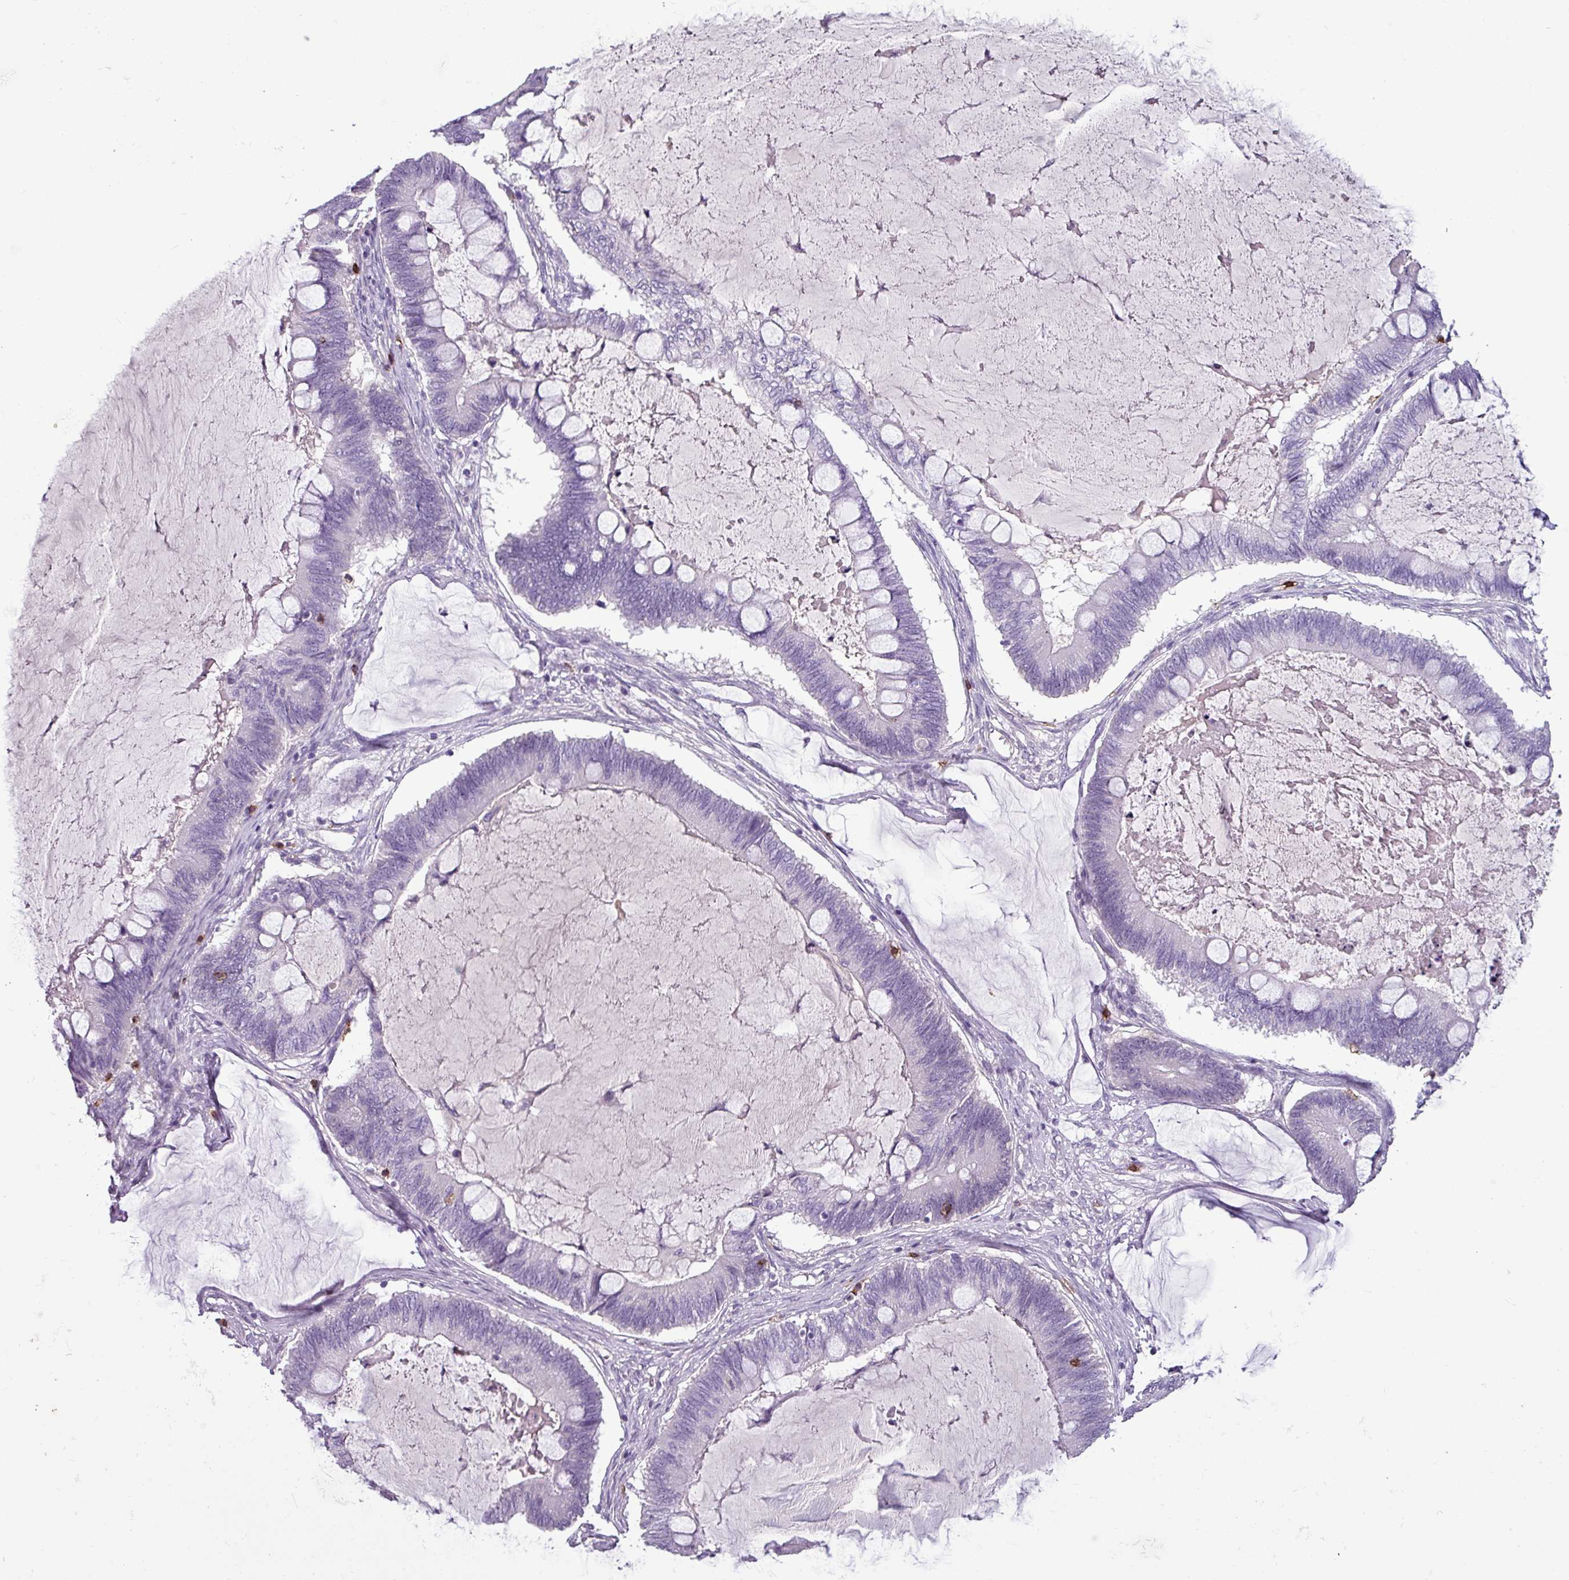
{"staining": {"intensity": "negative", "quantity": "none", "location": "none"}, "tissue": "ovarian cancer", "cell_type": "Tumor cells", "image_type": "cancer", "snomed": [{"axis": "morphology", "description": "Cystadenocarcinoma, mucinous, NOS"}, {"axis": "topography", "description": "Ovary"}], "caption": "An image of human ovarian cancer (mucinous cystadenocarcinoma) is negative for staining in tumor cells.", "gene": "CD8A", "patient": {"sex": "female", "age": 61}}